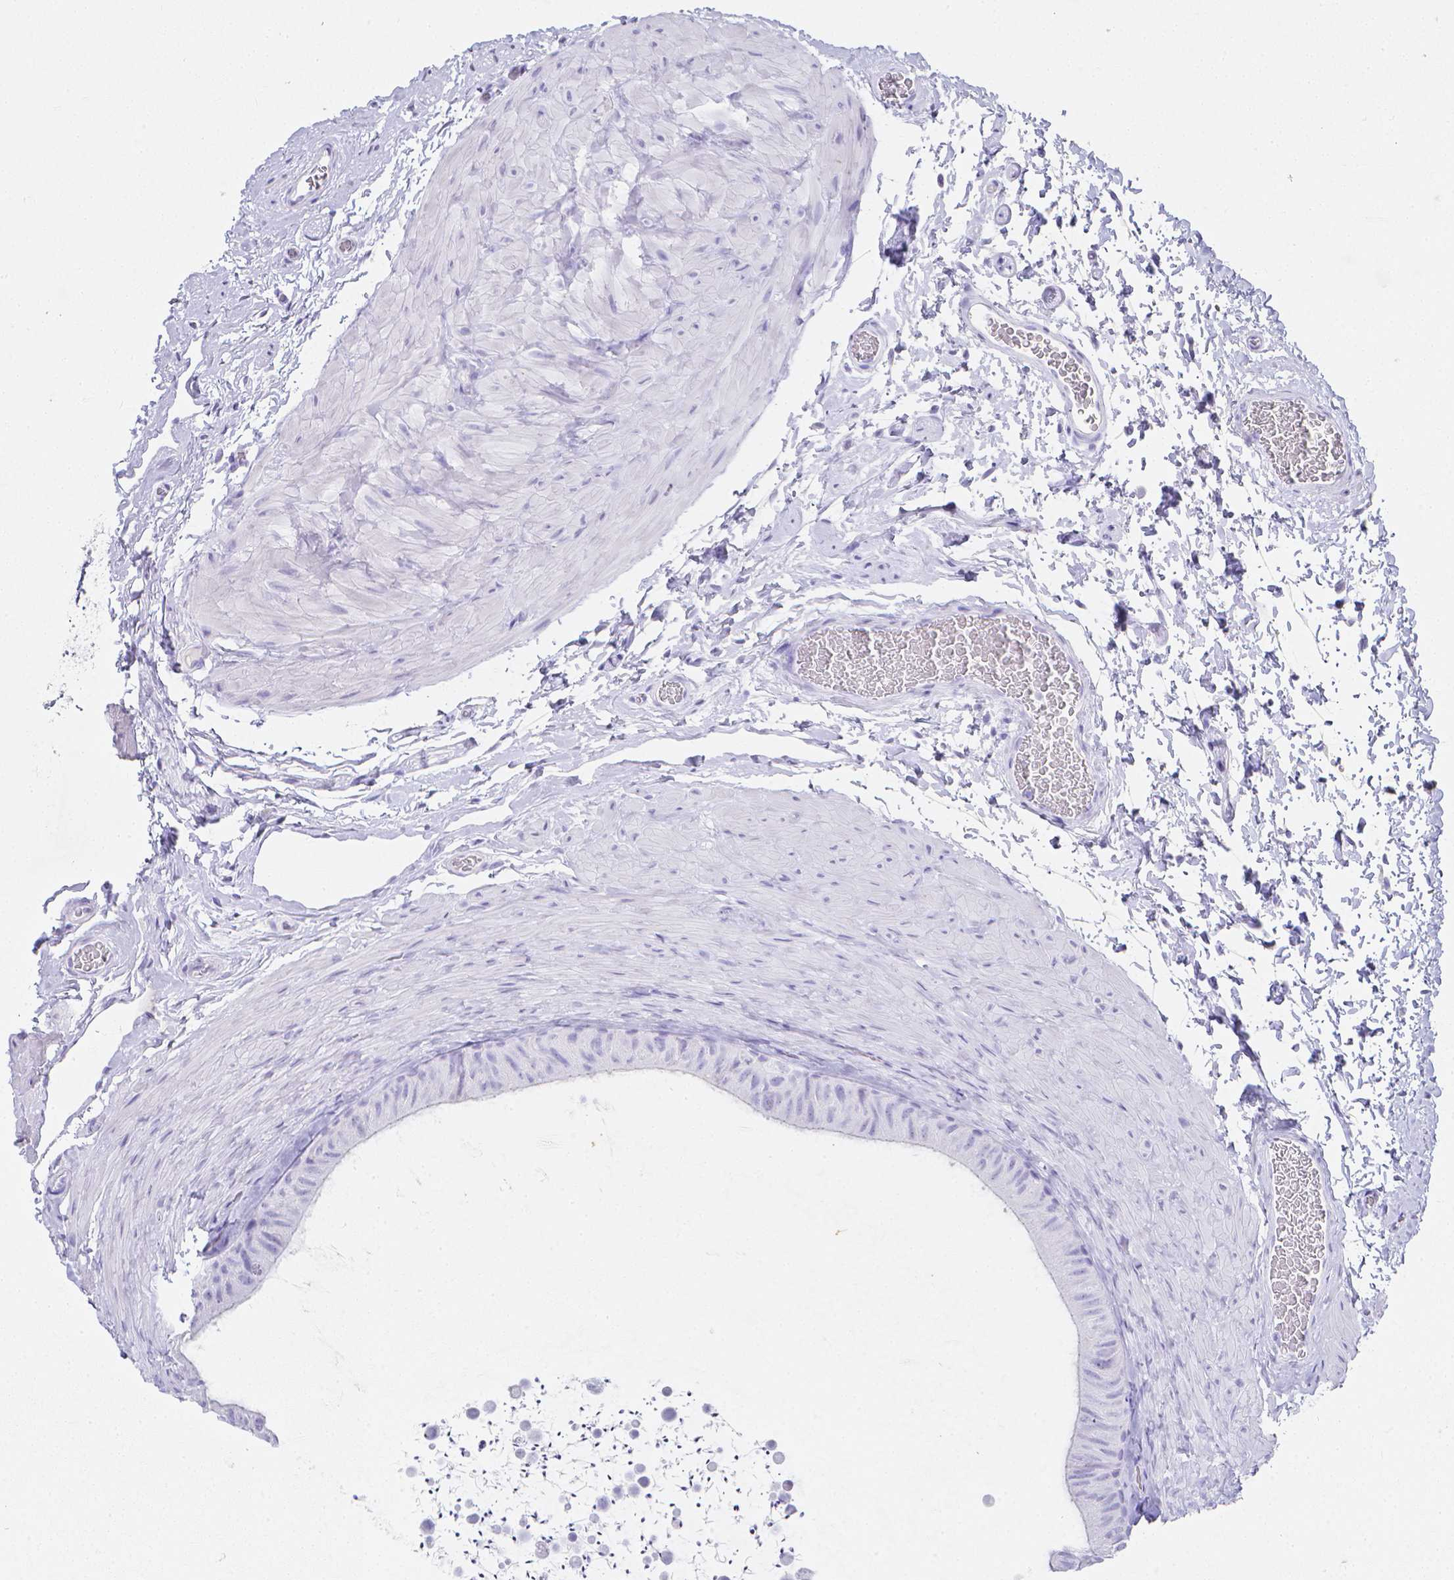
{"staining": {"intensity": "negative", "quantity": "none", "location": "none"}, "tissue": "epididymis", "cell_type": "Glandular cells", "image_type": "normal", "snomed": [{"axis": "morphology", "description": "Normal tissue, NOS"}, {"axis": "topography", "description": "Epididymis, spermatic cord, NOS"}, {"axis": "topography", "description": "Epididymis"}], "caption": "Glandular cells are negative for protein expression in normal human epididymis.", "gene": "LGALS4", "patient": {"sex": "male", "age": 31}}